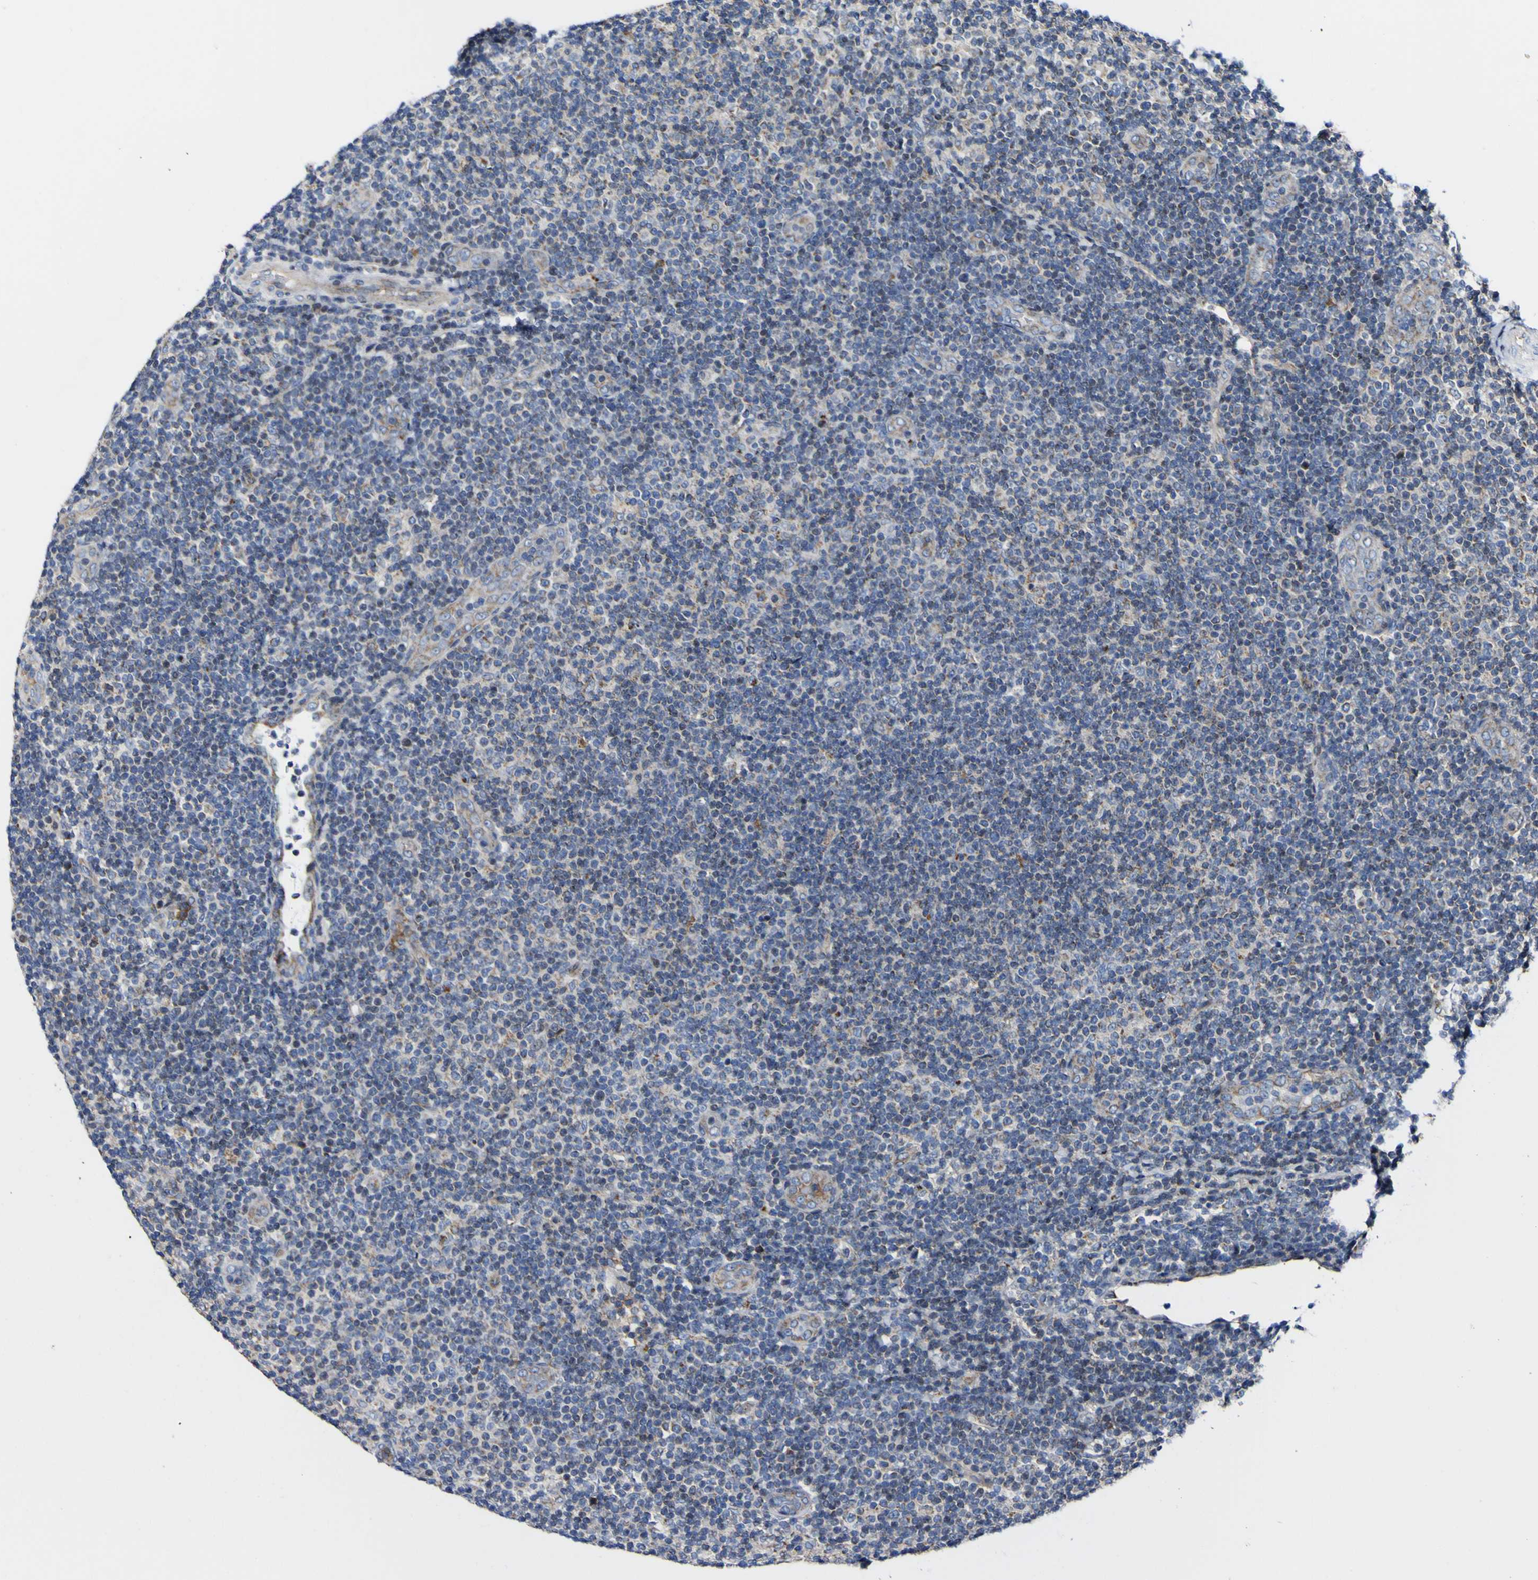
{"staining": {"intensity": "negative", "quantity": "none", "location": "none"}, "tissue": "lymphoma", "cell_type": "Tumor cells", "image_type": "cancer", "snomed": [{"axis": "morphology", "description": "Malignant lymphoma, non-Hodgkin's type, Low grade"}, {"axis": "topography", "description": "Lymph node"}], "caption": "High magnification brightfield microscopy of lymphoma stained with DAB (brown) and counterstained with hematoxylin (blue): tumor cells show no significant positivity. (DAB (3,3'-diaminobenzidine) immunohistochemistry visualized using brightfield microscopy, high magnification).", "gene": "CCDC90B", "patient": {"sex": "male", "age": 83}}